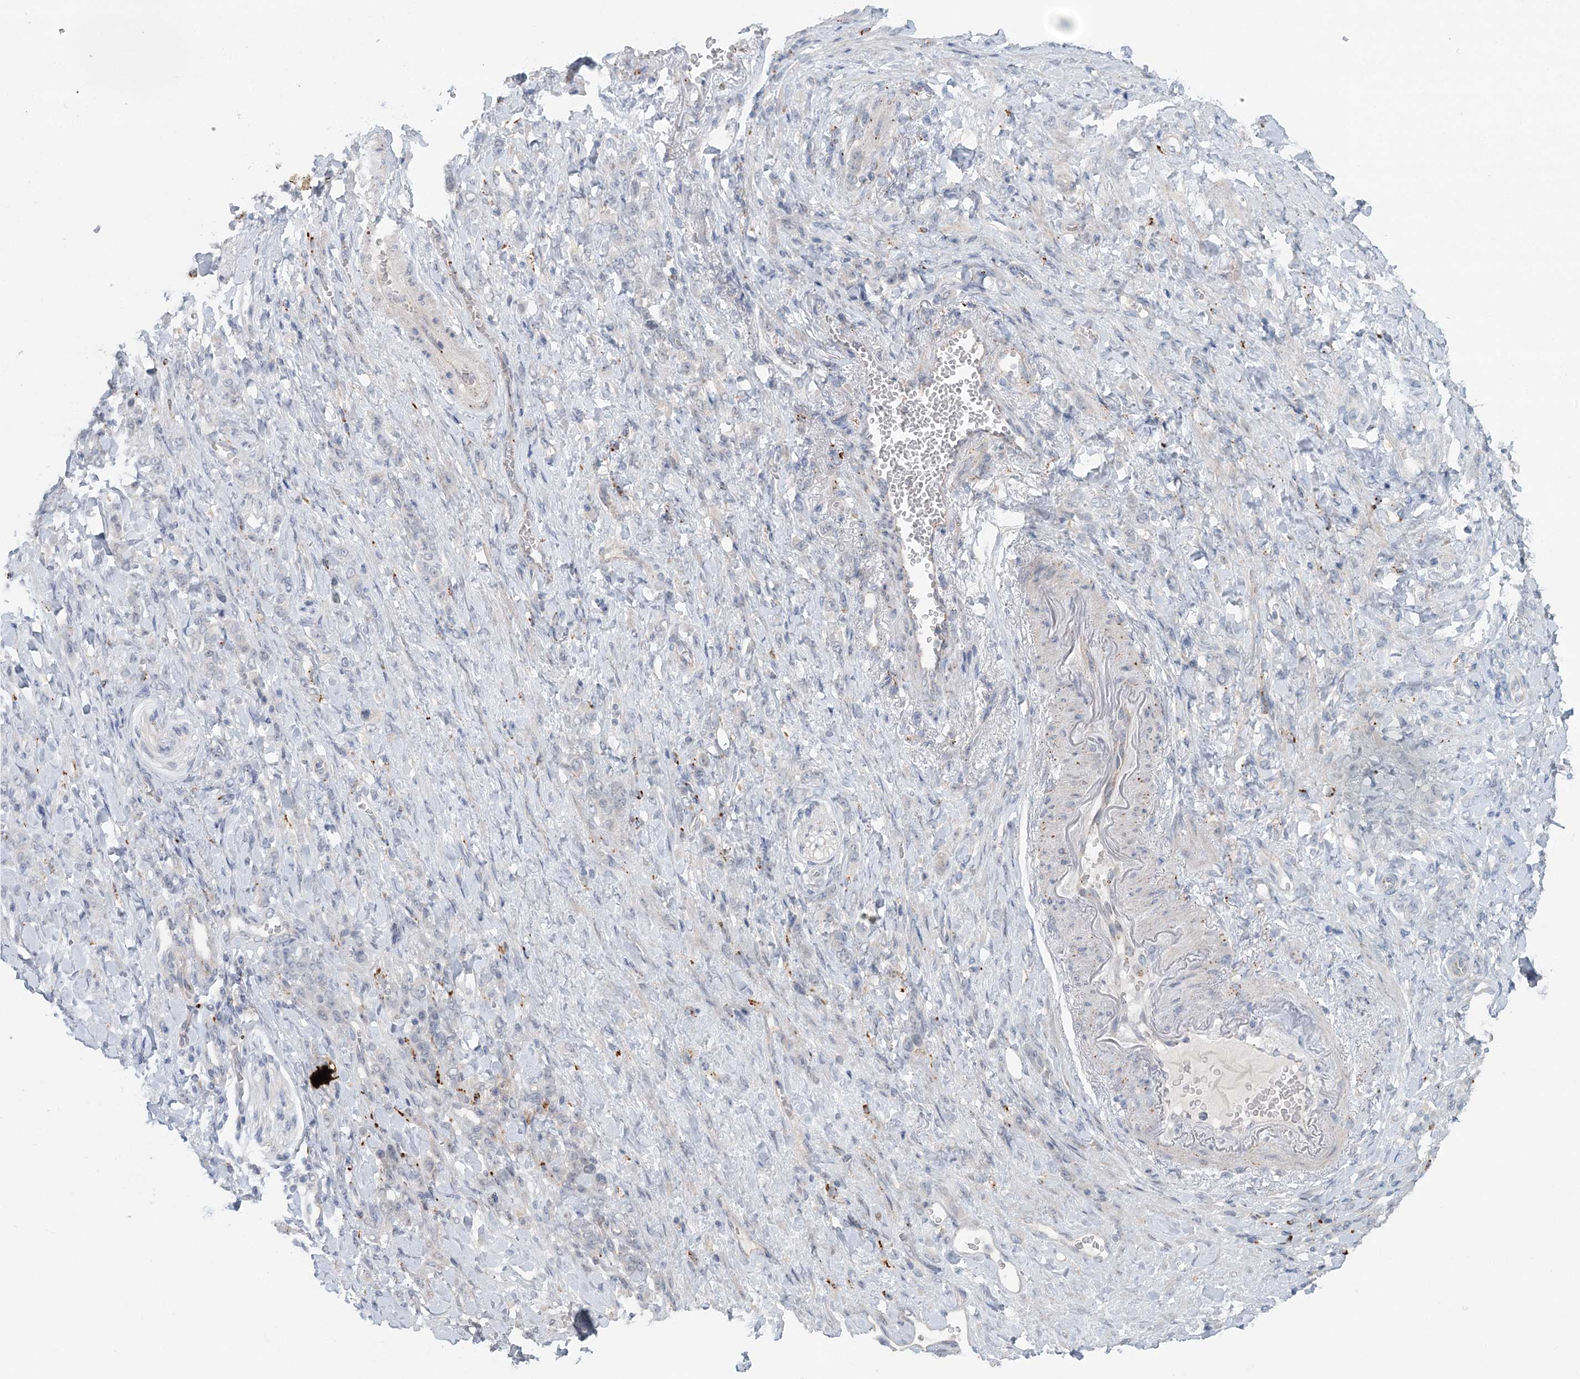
{"staining": {"intensity": "negative", "quantity": "none", "location": "none"}, "tissue": "stomach cancer", "cell_type": "Tumor cells", "image_type": "cancer", "snomed": [{"axis": "morphology", "description": "Normal tissue, NOS"}, {"axis": "morphology", "description": "Adenocarcinoma, NOS"}, {"axis": "topography", "description": "Stomach"}], "caption": "Immunohistochemistry (IHC) photomicrograph of human adenocarcinoma (stomach) stained for a protein (brown), which displays no positivity in tumor cells.", "gene": "TPP1", "patient": {"sex": "male", "age": 82}}